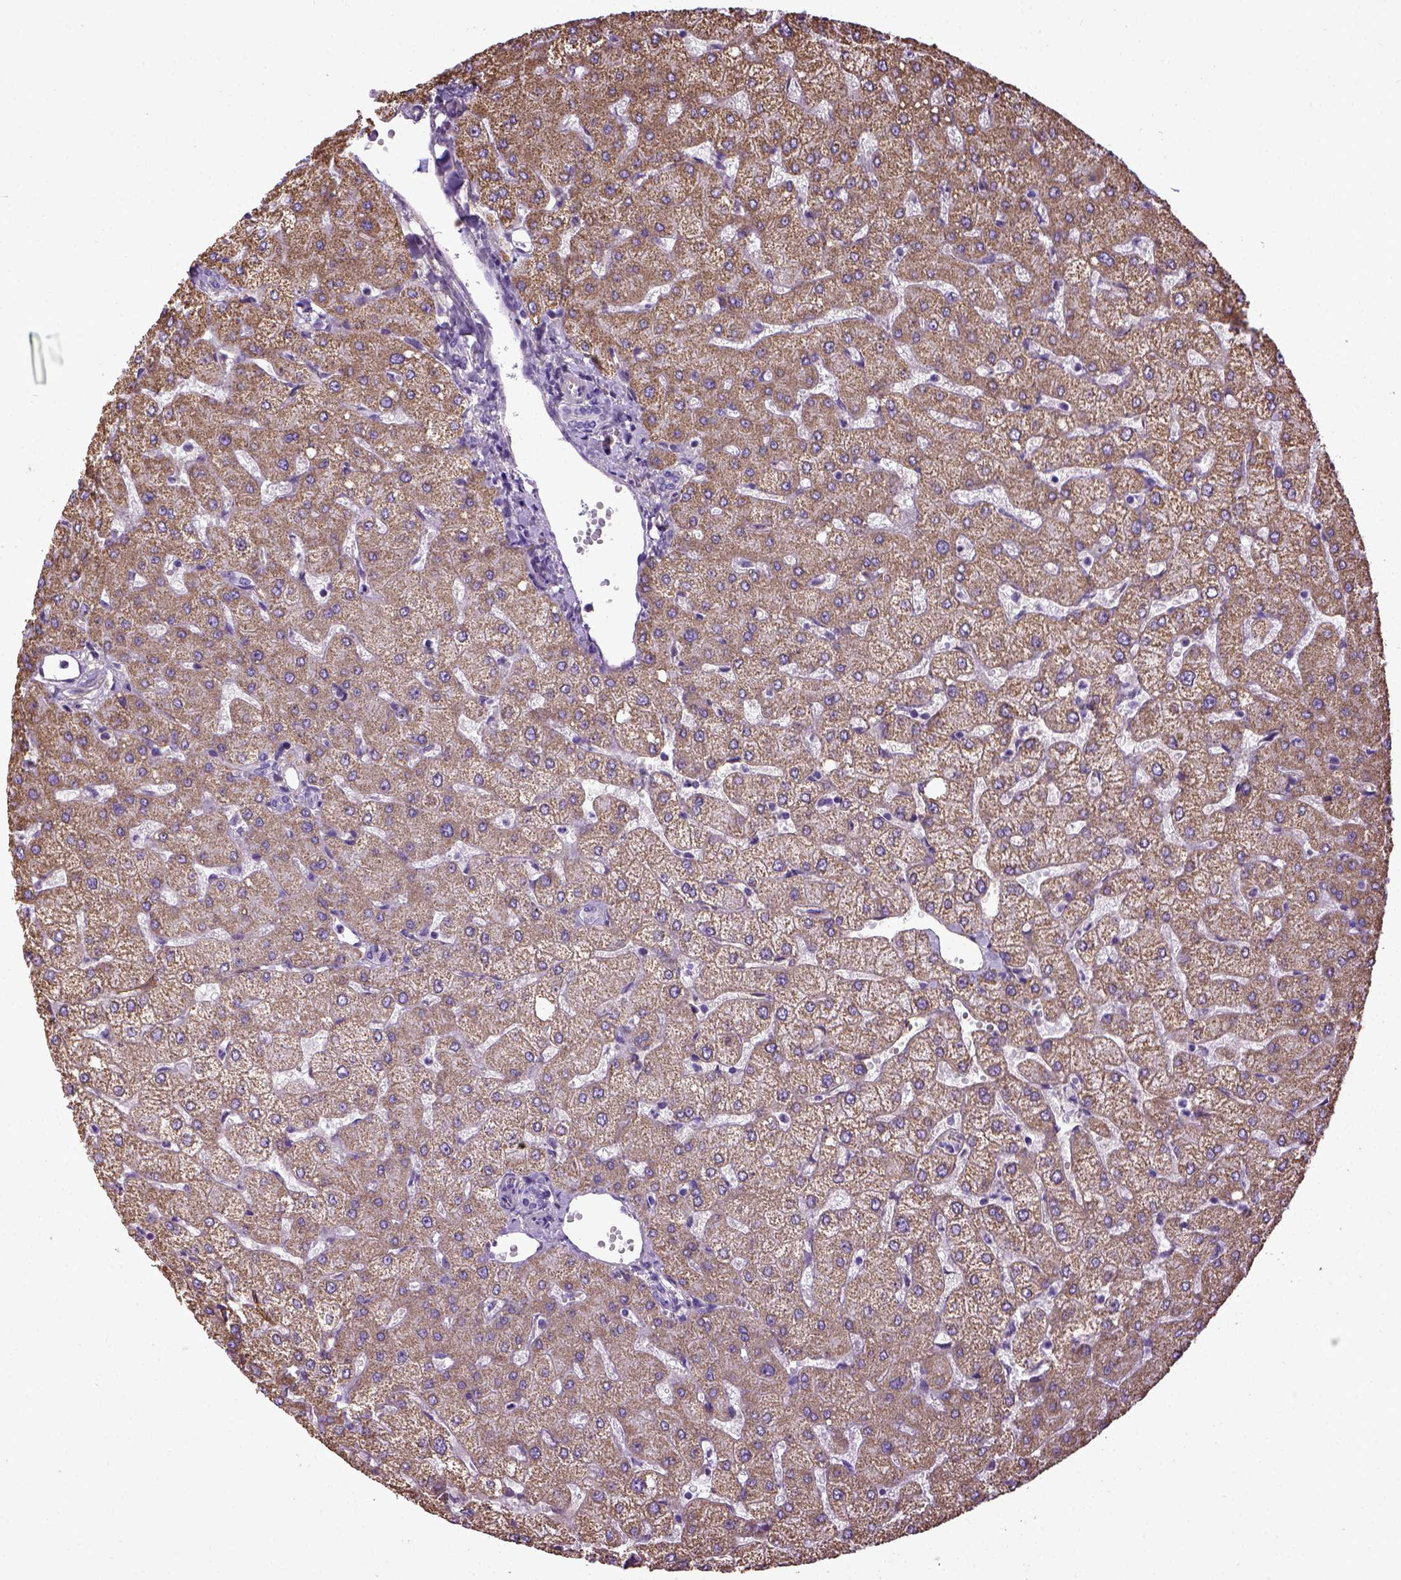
{"staining": {"intensity": "negative", "quantity": "none", "location": "none"}, "tissue": "liver", "cell_type": "Cholangiocytes", "image_type": "normal", "snomed": [{"axis": "morphology", "description": "Normal tissue, NOS"}, {"axis": "topography", "description": "Liver"}], "caption": "A high-resolution image shows immunohistochemistry (IHC) staining of unremarkable liver, which demonstrates no significant positivity in cholangiocytes.", "gene": "ENG", "patient": {"sex": "female", "age": 54}}